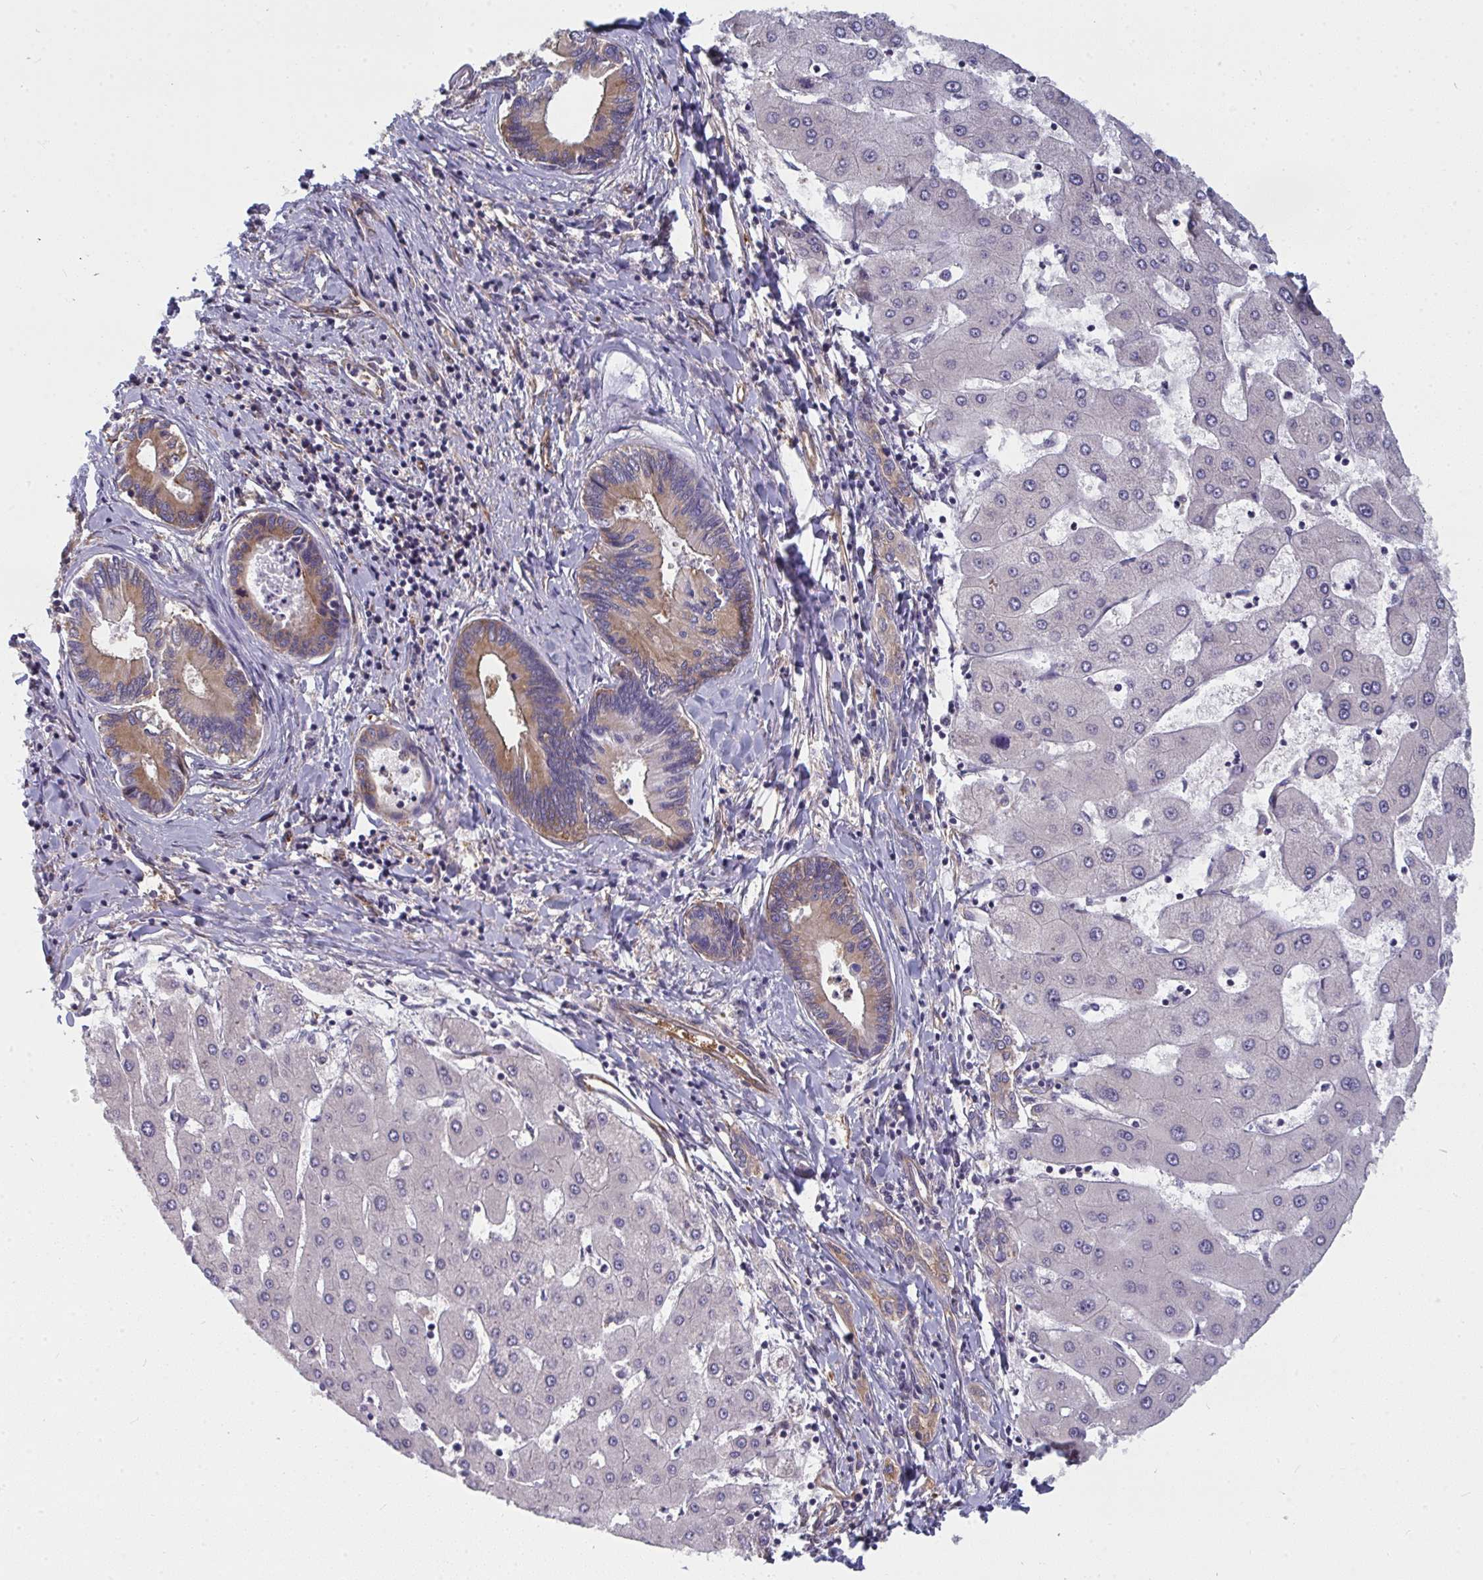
{"staining": {"intensity": "moderate", "quantity": "25%-75%", "location": "cytoplasmic/membranous"}, "tissue": "liver cancer", "cell_type": "Tumor cells", "image_type": "cancer", "snomed": [{"axis": "morphology", "description": "Cholangiocarcinoma"}, {"axis": "topography", "description": "Liver"}], "caption": "The image shows a brown stain indicating the presence of a protein in the cytoplasmic/membranous of tumor cells in cholangiocarcinoma (liver).", "gene": "DYNC1I2", "patient": {"sex": "male", "age": 66}}